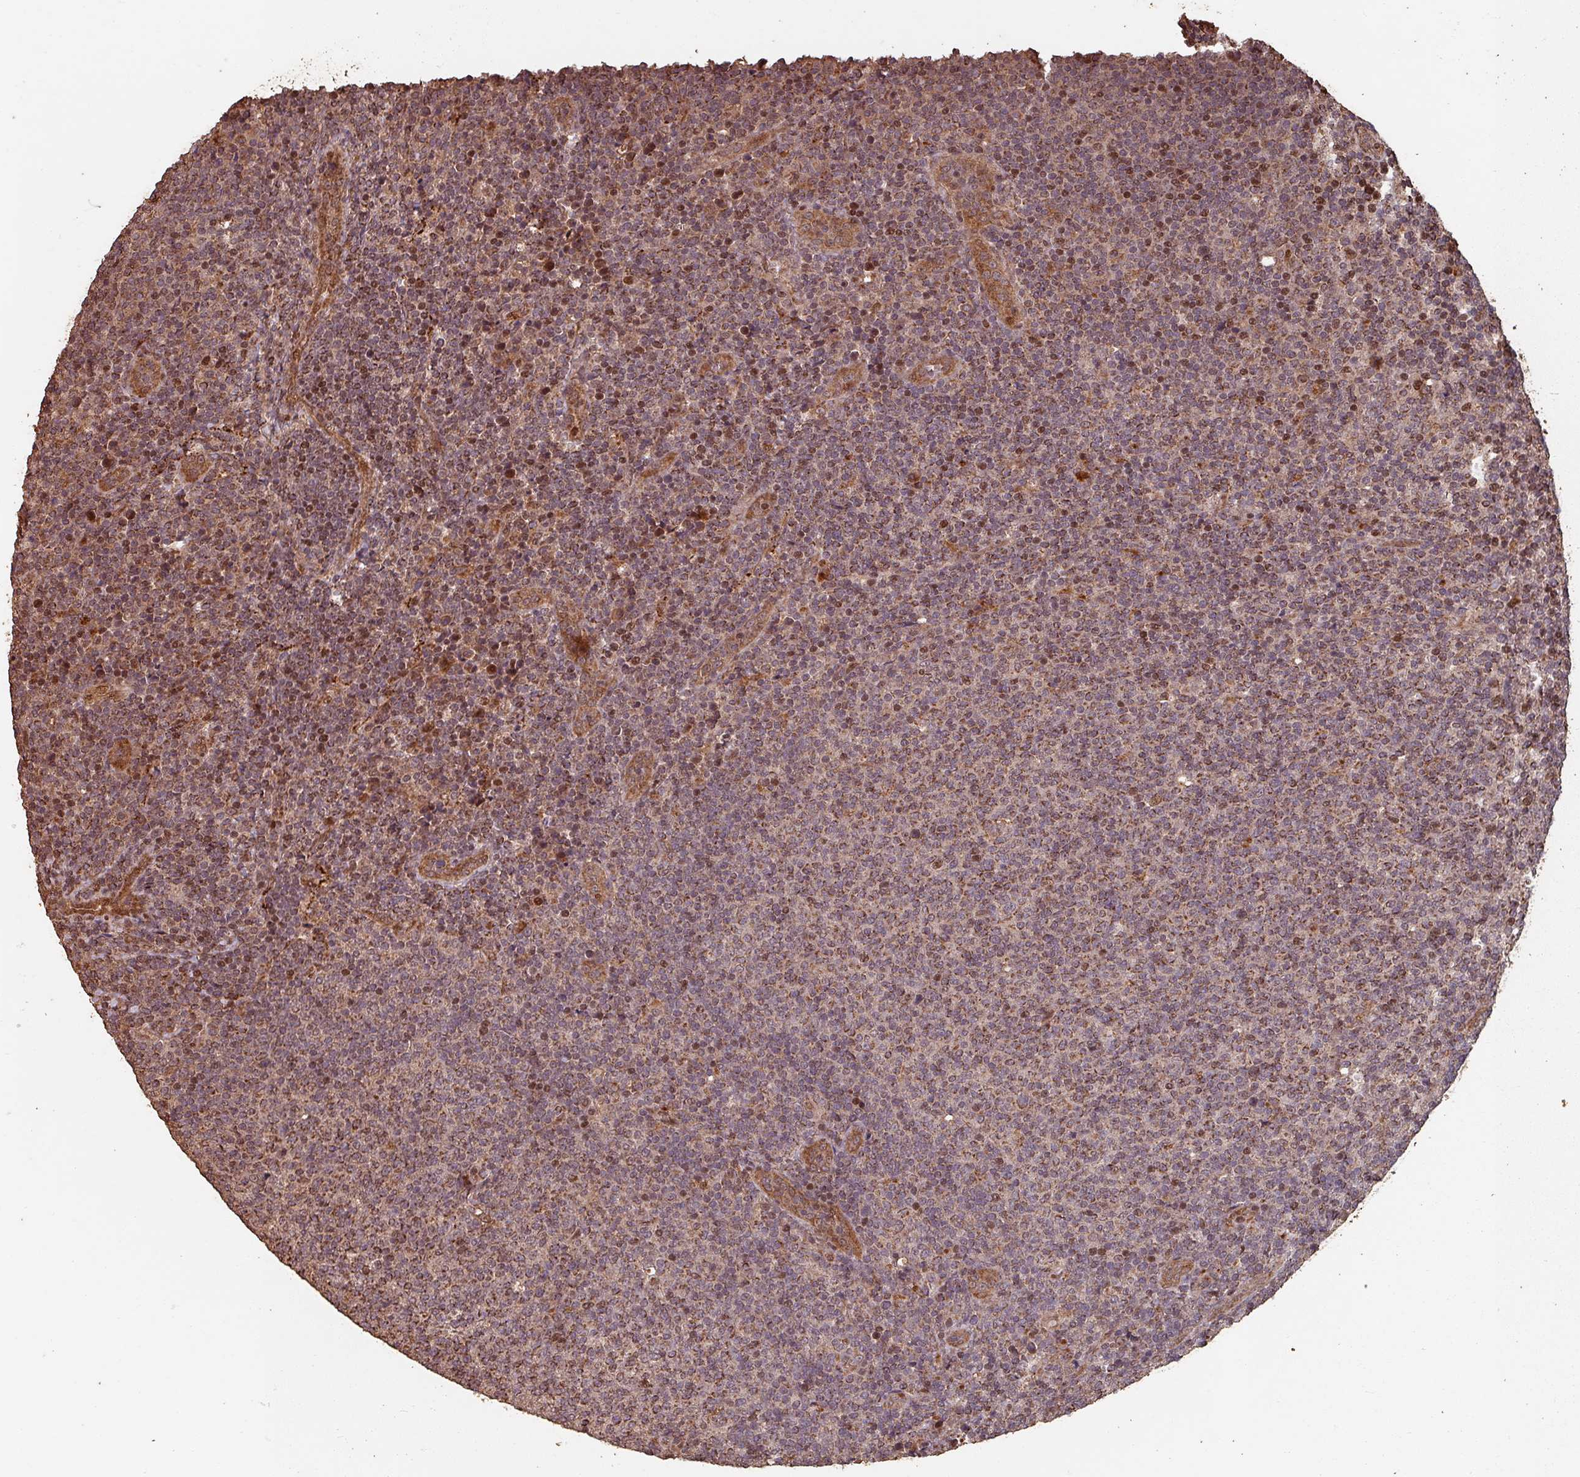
{"staining": {"intensity": "moderate", "quantity": ">75%", "location": "cytoplasmic/membranous,nuclear"}, "tissue": "lymphoma", "cell_type": "Tumor cells", "image_type": "cancer", "snomed": [{"axis": "morphology", "description": "Malignant lymphoma, non-Hodgkin's type, Low grade"}, {"axis": "topography", "description": "Lymph node"}], "caption": "A high-resolution micrograph shows IHC staining of malignant lymphoma, non-Hodgkin's type (low-grade), which shows moderate cytoplasmic/membranous and nuclear expression in approximately >75% of tumor cells.", "gene": "EID1", "patient": {"sex": "male", "age": 66}}